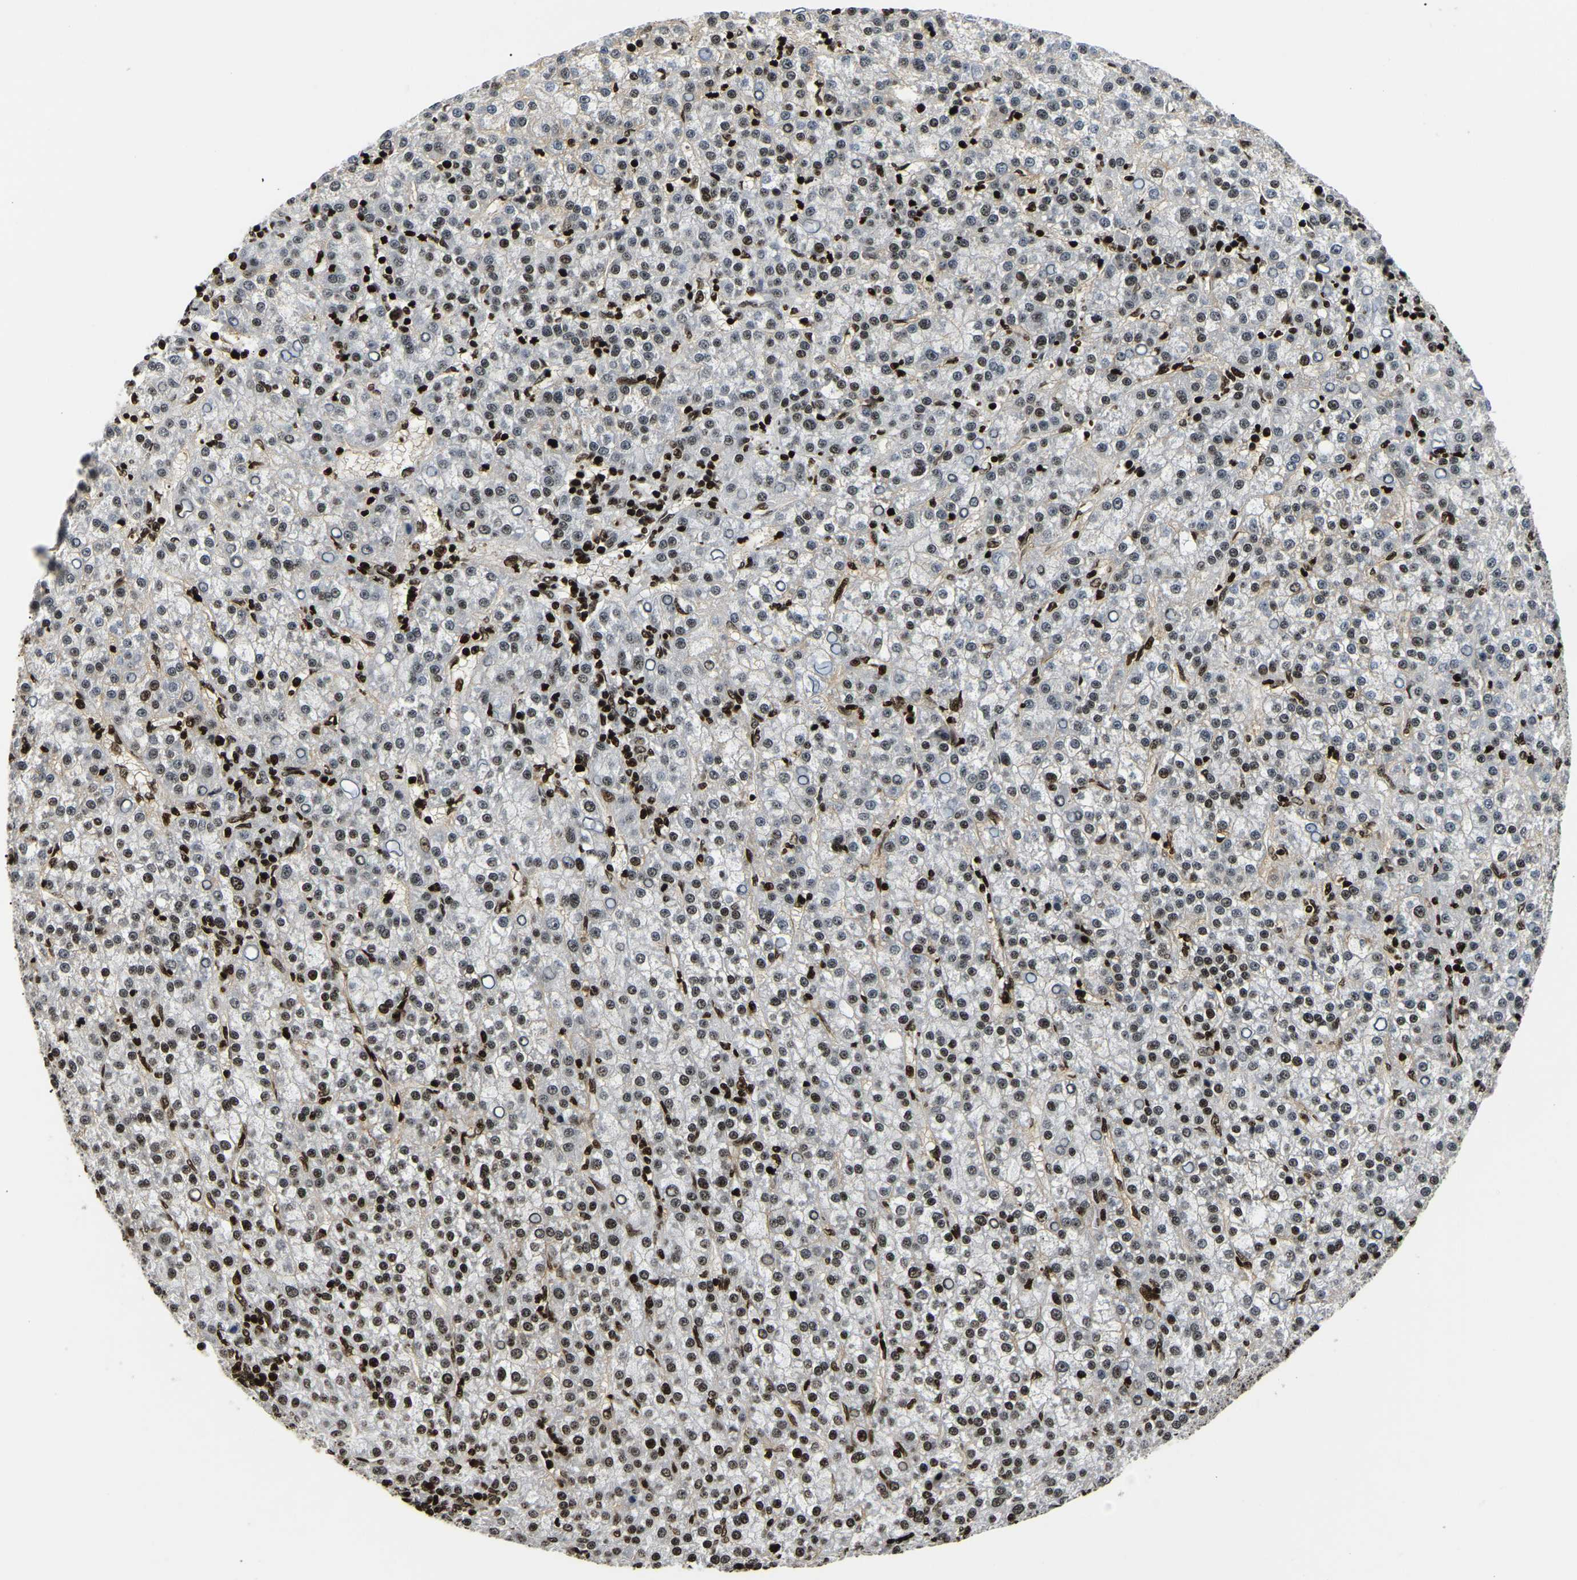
{"staining": {"intensity": "moderate", "quantity": "<25%", "location": "nuclear"}, "tissue": "liver cancer", "cell_type": "Tumor cells", "image_type": "cancer", "snomed": [{"axis": "morphology", "description": "Carcinoma, Hepatocellular, NOS"}, {"axis": "topography", "description": "Liver"}], "caption": "The immunohistochemical stain highlights moderate nuclear staining in tumor cells of liver hepatocellular carcinoma tissue.", "gene": "LRRC61", "patient": {"sex": "female", "age": 58}}